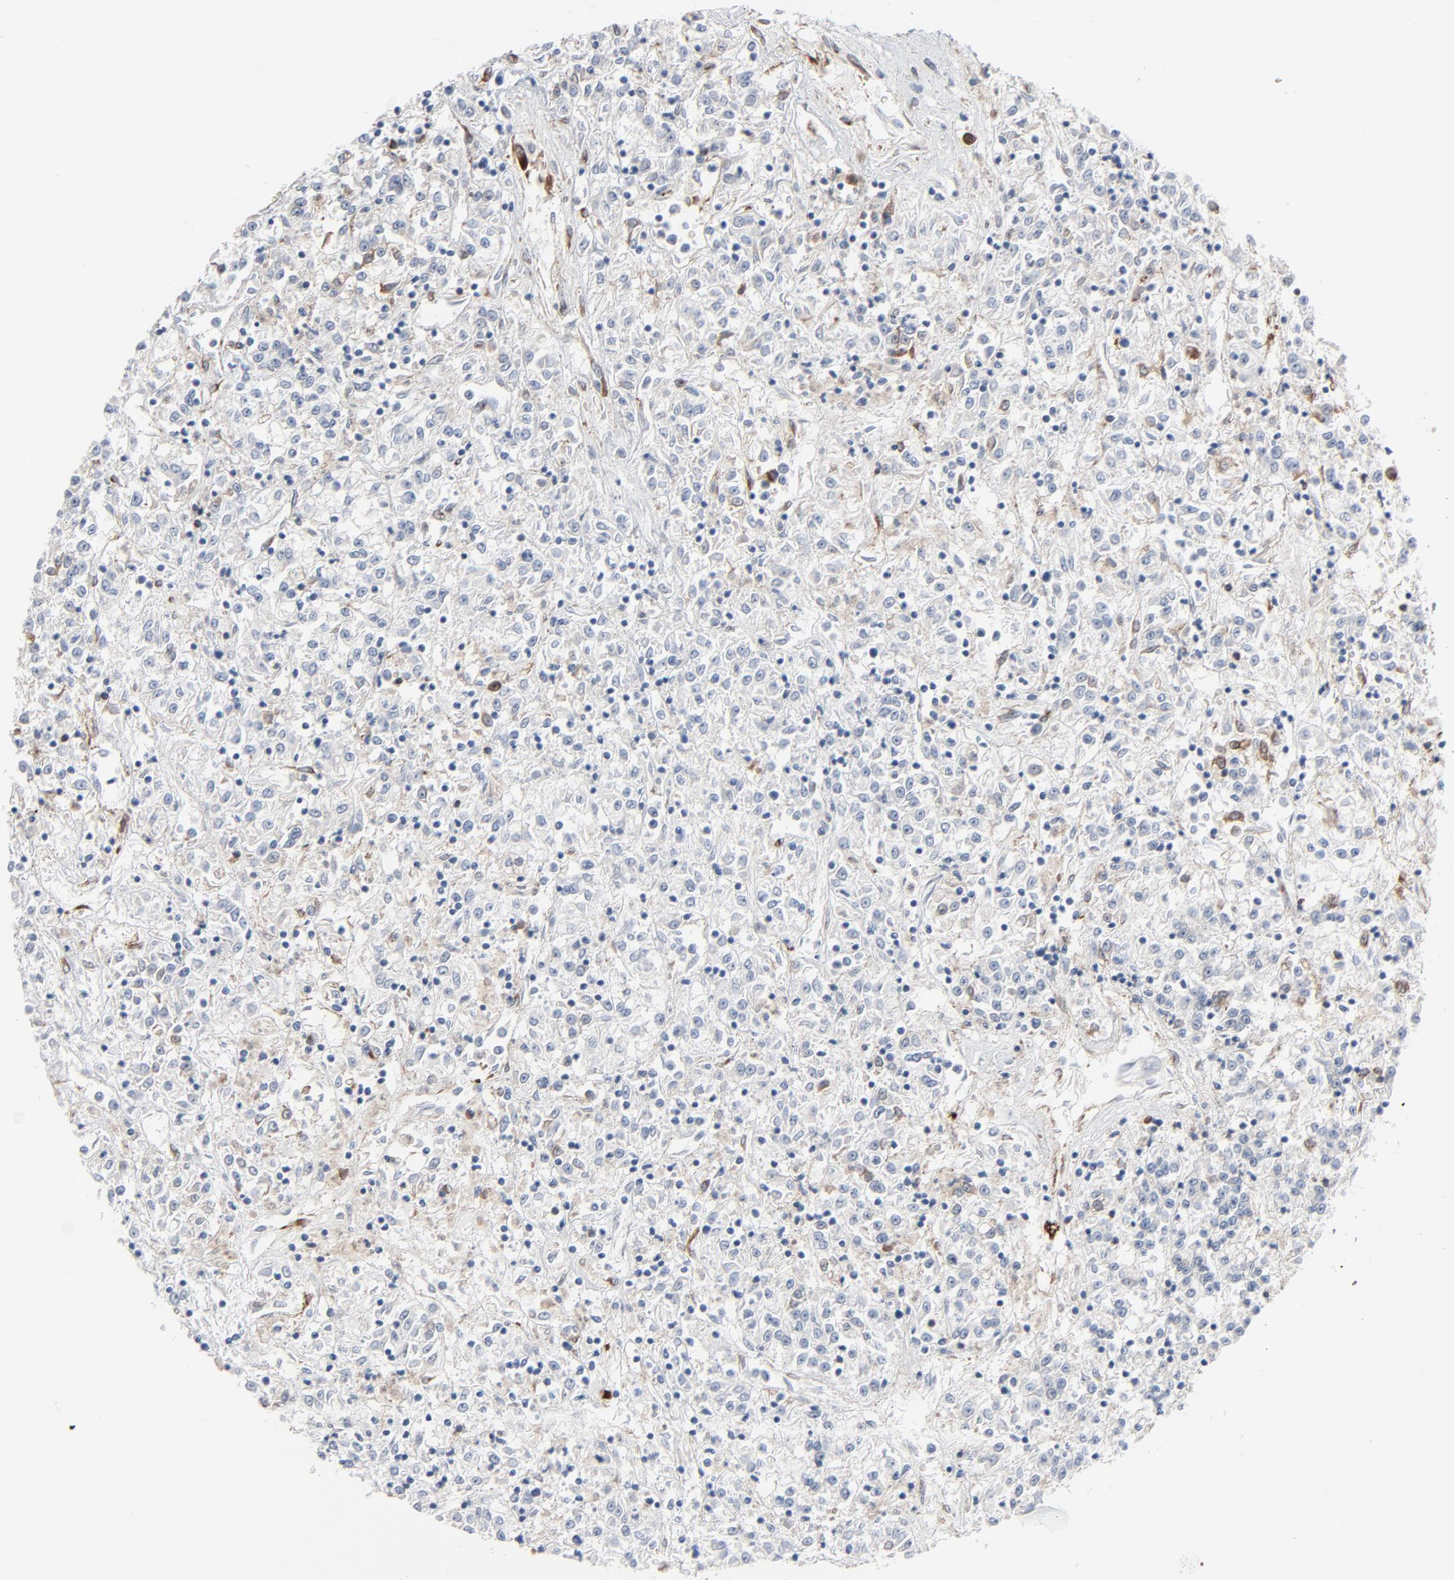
{"staining": {"intensity": "negative", "quantity": "none", "location": "none"}, "tissue": "renal cancer", "cell_type": "Tumor cells", "image_type": "cancer", "snomed": [{"axis": "morphology", "description": "Adenocarcinoma, NOS"}, {"axis": "topography", "description": "Kidney"}], "caption": "Human renal adenocarcinoma stained for a protein using immunohistochemistry (IHC) reveals no expression in tumor cells.", "gene": "BGN", "patient": {"sex": "female", "age": 76}}